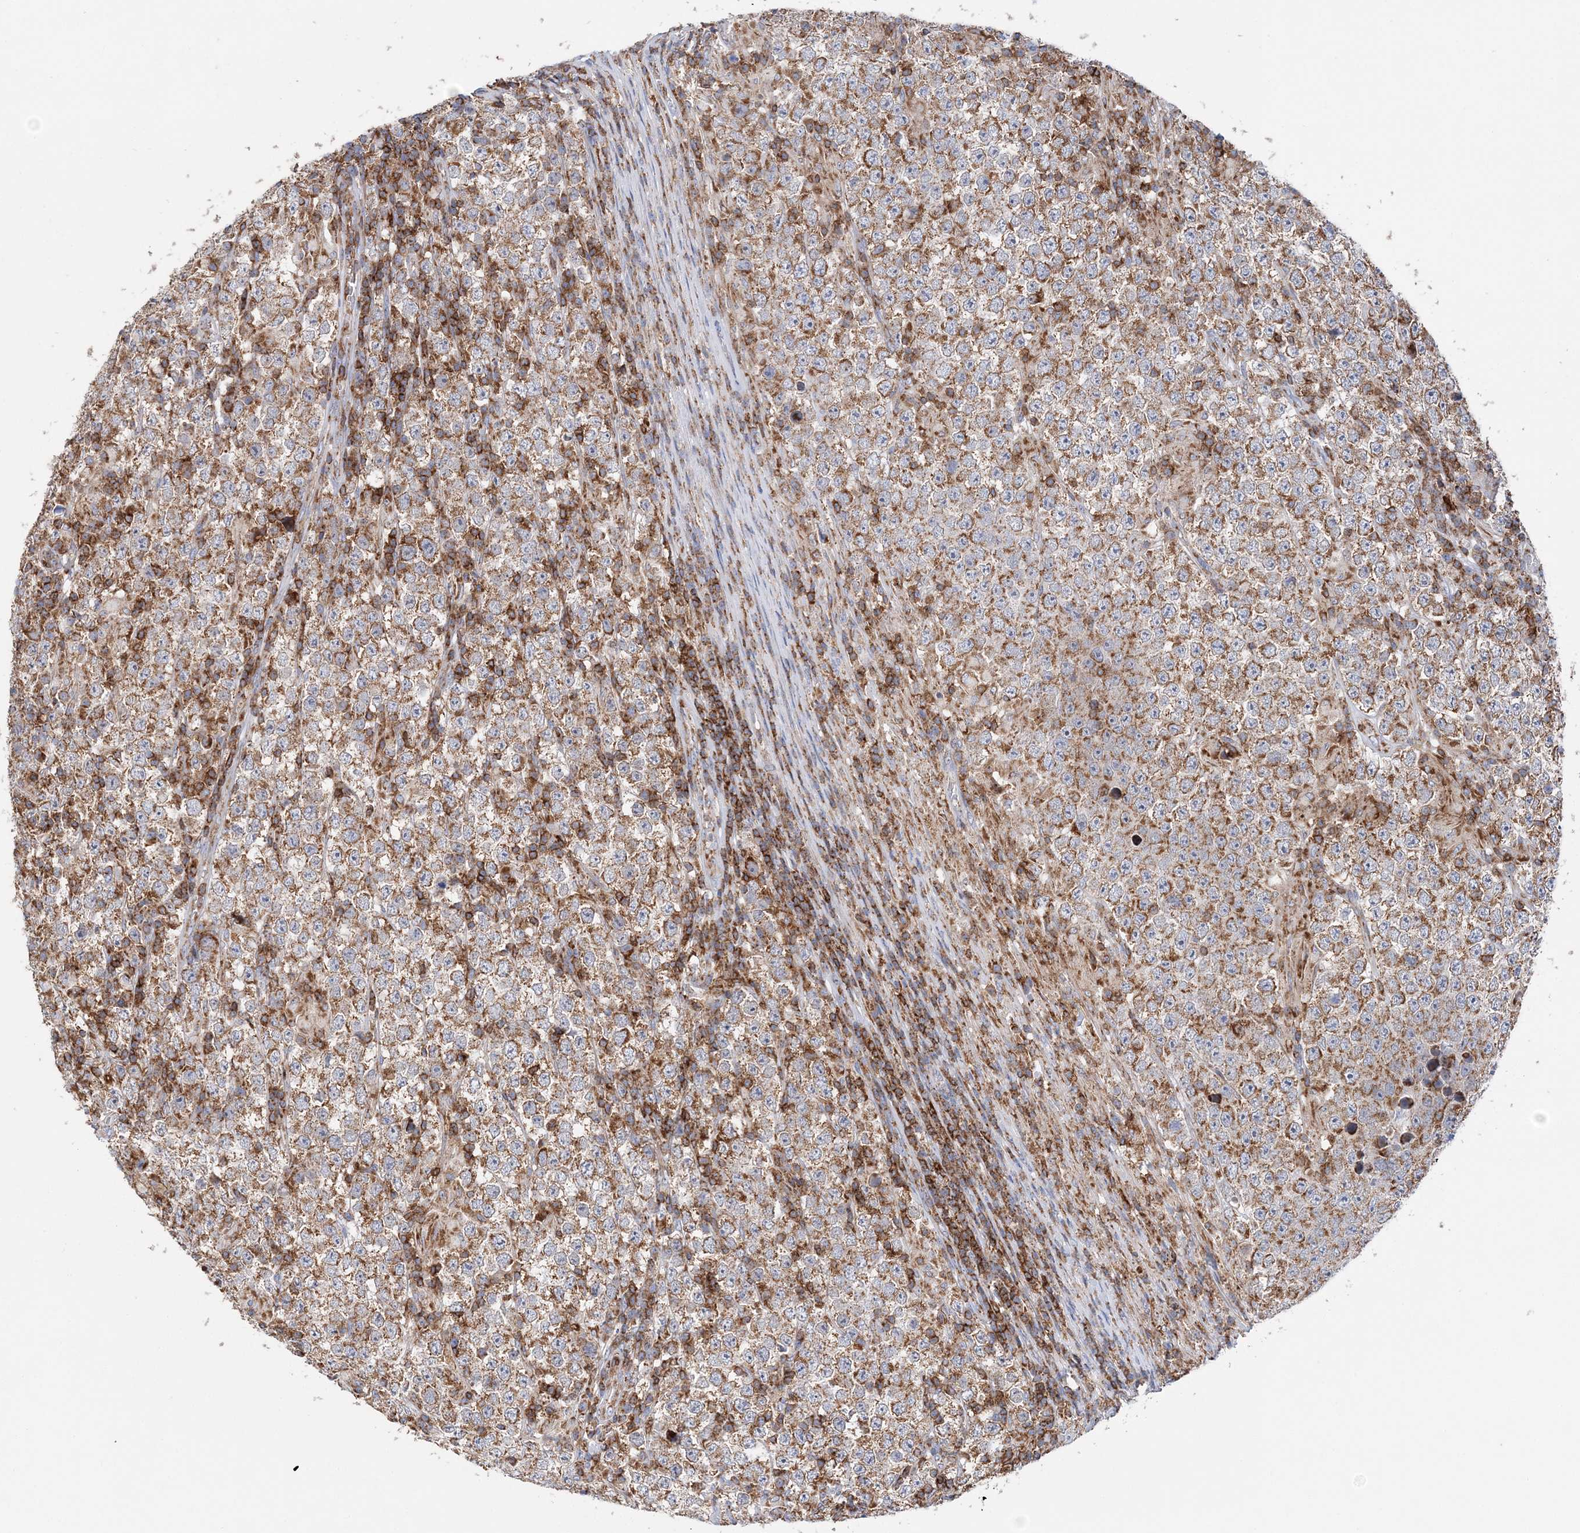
{"staining": {"intensity": "moderate", "quantity": ">75%", "location": "cytoplasmic/membranous"}, "tissue": "testis cancer", "cell_type": "Tumor cells", "image_type": "cancer", "snomed": [{"axis": "morphology", "description": "Normal tissue, NOS"}, {"axis": "morphology", "description": "Urothelial carcinoma, High grade"}, {"axis": "morphology", "description": "Seminoma, NOS"}, {"axis": "morphology", "description": "Carcinoma, Embryonal, NOS"}, {"axis": "topography", "description": "Urinary bladder"}, {"axis": "topography", "description": "Testis"}], "caption": "A histopathology image of testis cancer stained for a protein shows moderate cytoplasmic/membranous brown staining in tumor cells.", "gene": "TTC32", "patient": {"sex": "male", "age": 41}}